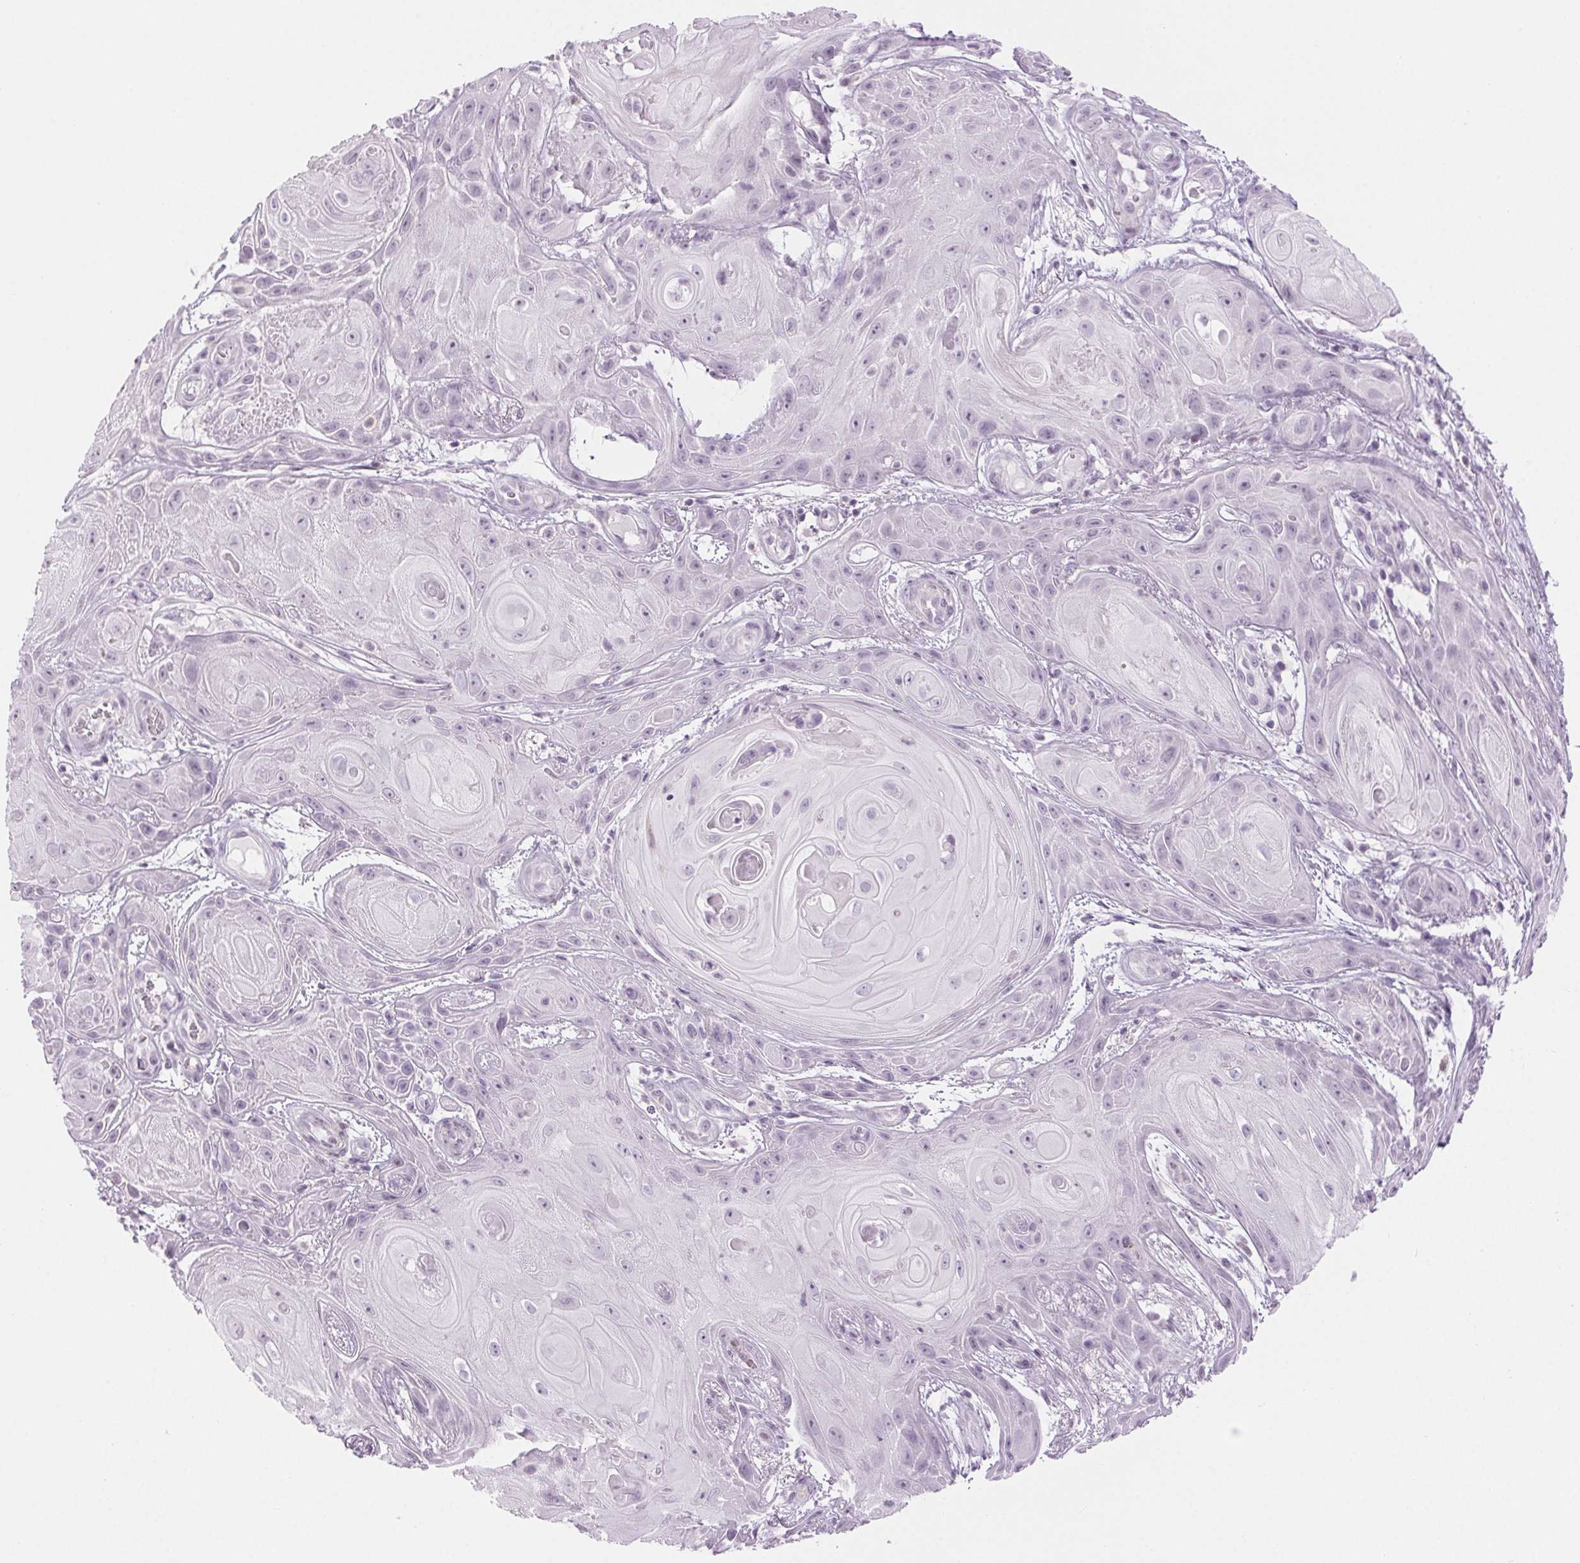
{"staining": {"intensity": "negative", "quantity": "none", "location": "none"}, "tissue": "skin cancer", "cell_type": "Tumor cells", "image_type": "cancer", "snomed": [{"axis": "morphology", "description": "Squamous cell carcinoma, NOS"}, {"axis": "topography", "description": "Skin"}], "caption": "This is an immunohistochemistry (IHC) image of human skin squamous cell carcinoma. There is no staining in tumor cells.", "gene": "SLC6A19", "patient": {"sex": "male", "age": 62}}